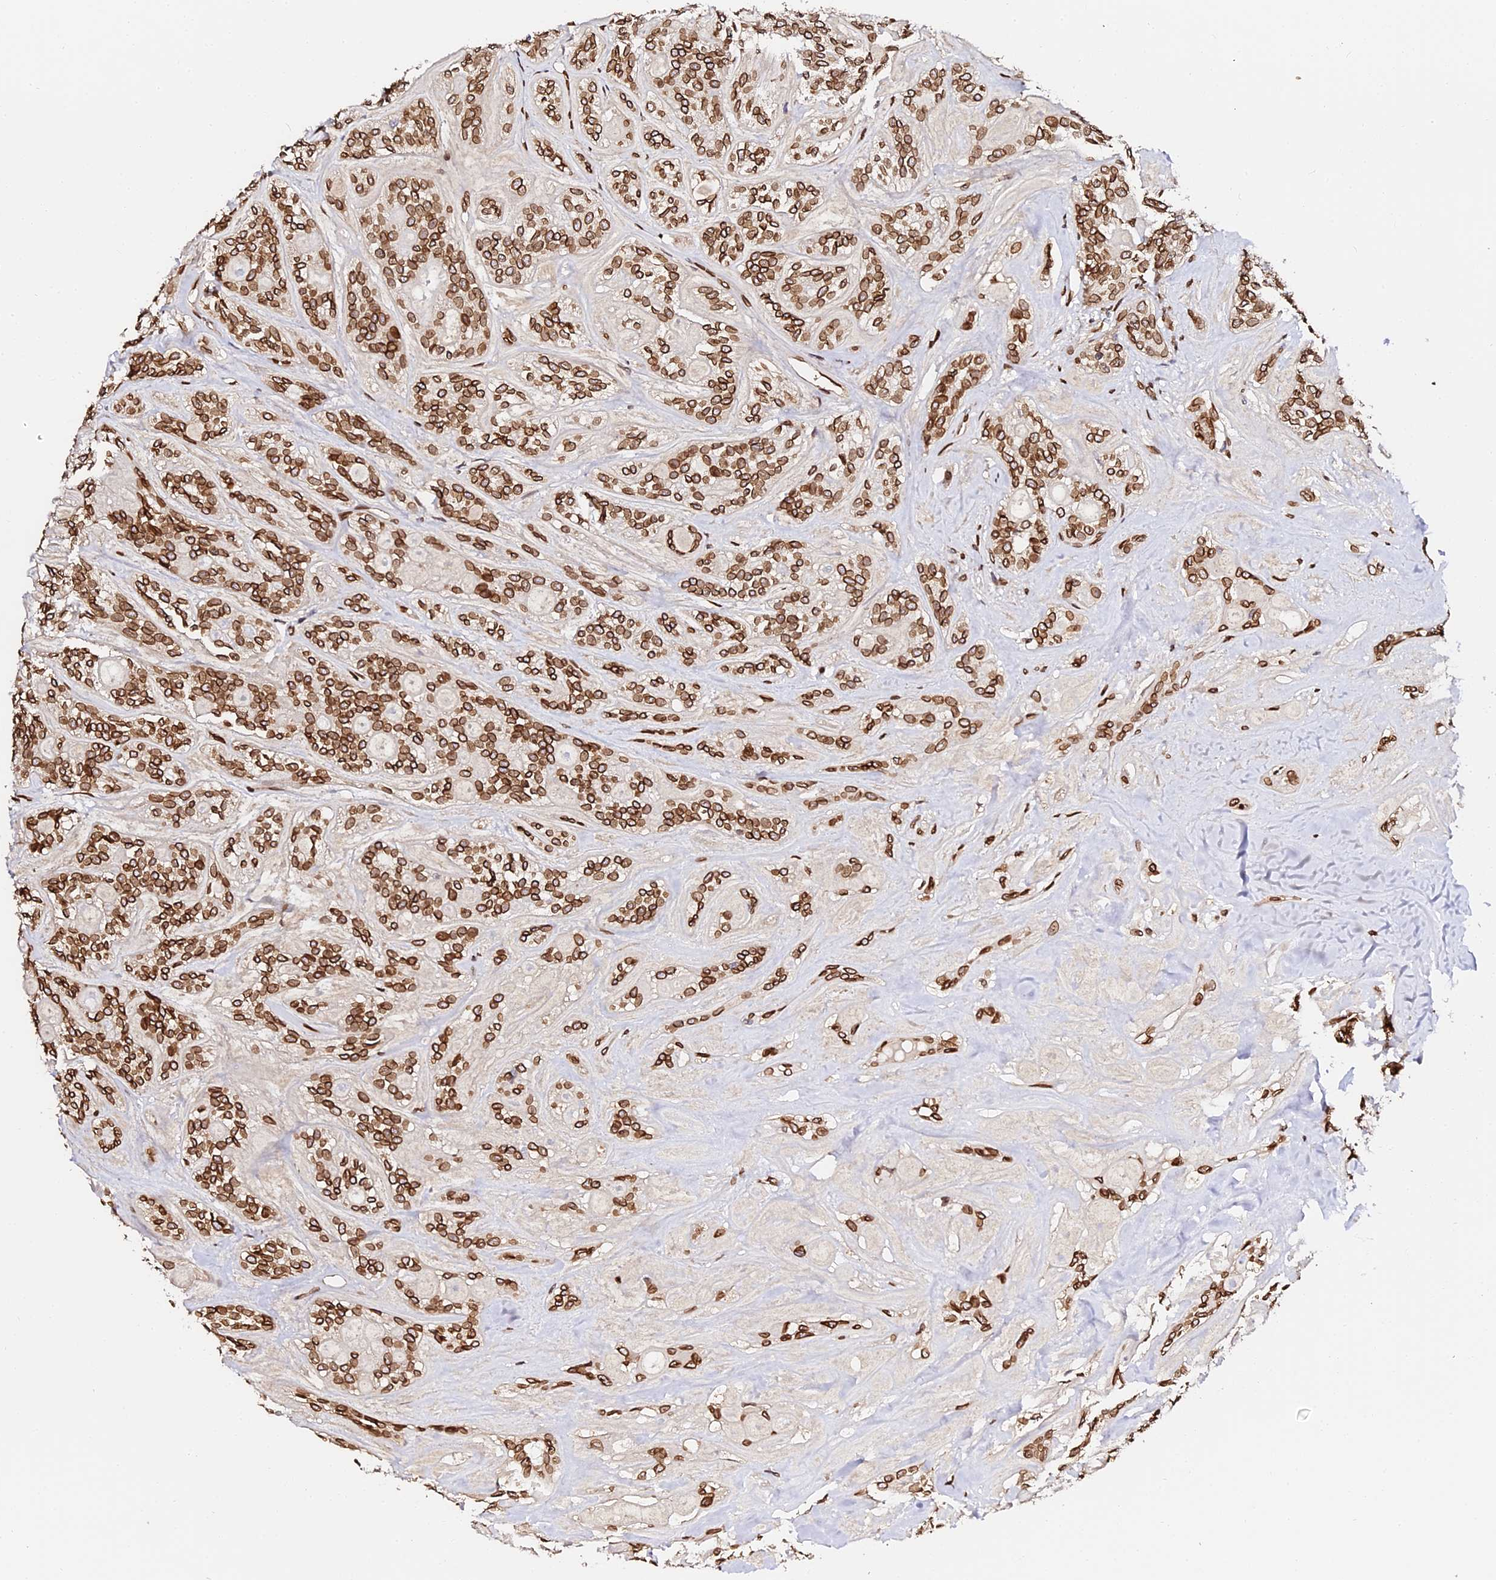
{"staining": {"intensity": "strong", "quantity": ">75%", "location": "cytoplasmic/membranous,nuclear"}, "tissue": "head and neck cancer", "cell_type": "Tumor cells", "image_type": "cancer", "snomed": [{"axis": "morphology", "description": "Adenocarcinoma, NOS"}, {"axis": "topography", "description": "Head-Neck"}], "caption": "About >75% of tumor cells in human adenocarcinoma (head and neck) demonstrate strong cytoplasmic/membranous and nuclear protein staining as visualized by brown immunohistochemical staining.", "gene": "ANAPC5", "patient": {"sex": "male", "age": 66}}